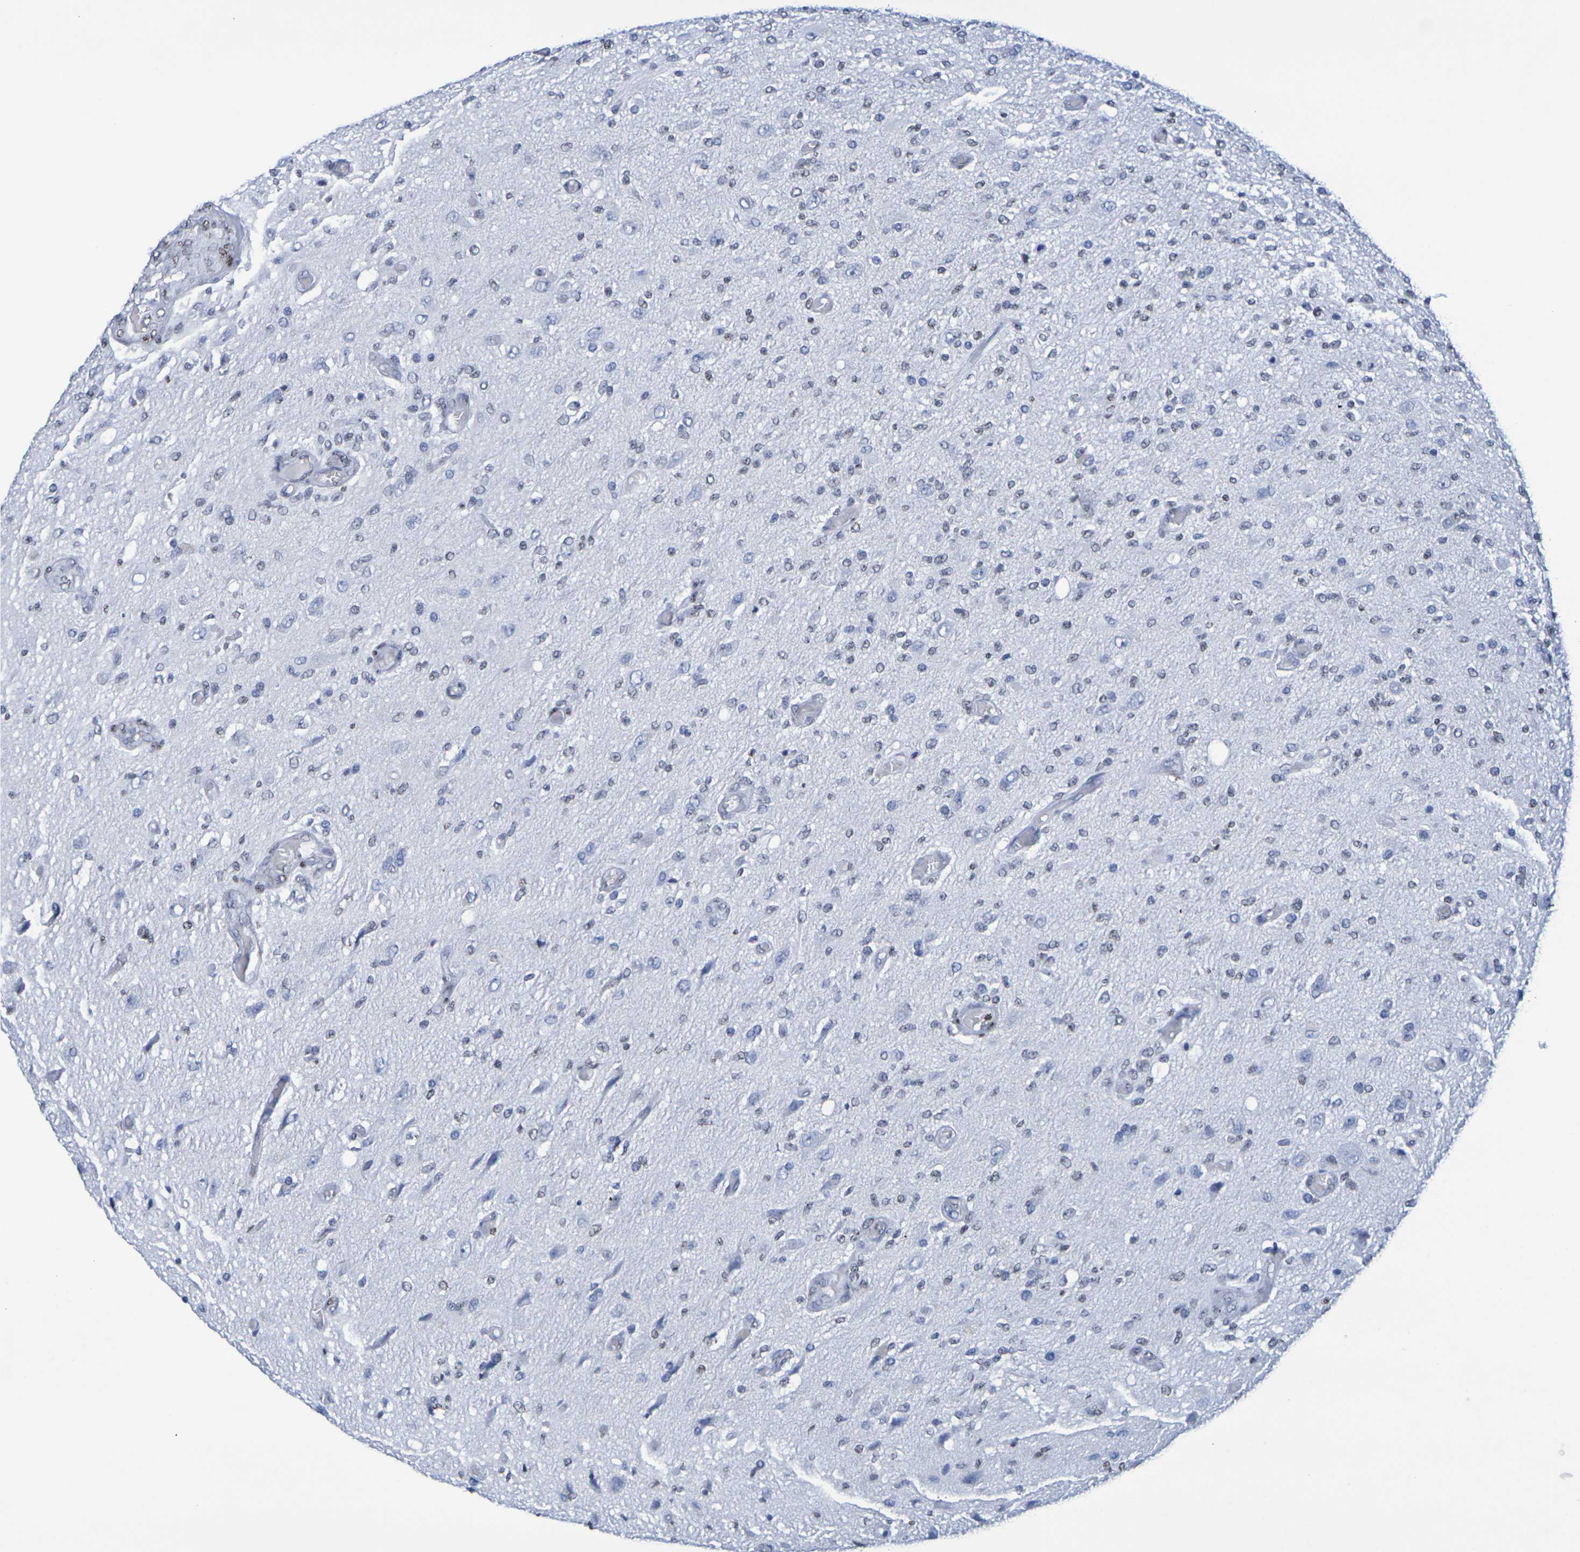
{"staining": {"intensity": "strong", "quantity": "<25%", "location": "nuclear"}, "tissue": "glioma", "cell_type": "Tumor cells", "image_type": "cancer", "snomed": [{"axis": "morphology", "description": "Normal tissue, NOS"}, {"axis": "morphology", "description": "Glioma, malignant, High grade"}, {"axis": "topography", "description": "Cerebral cortex"}], "caption": "Immunohistochemistry (DAB (3,3'-diaminobenzidine)) staining of human glioma demonstrates strong nuclear protein expression in about <25% of tumor cells.", "gene": "H1-5", "patient": {"sex": "male", "age": 77}}